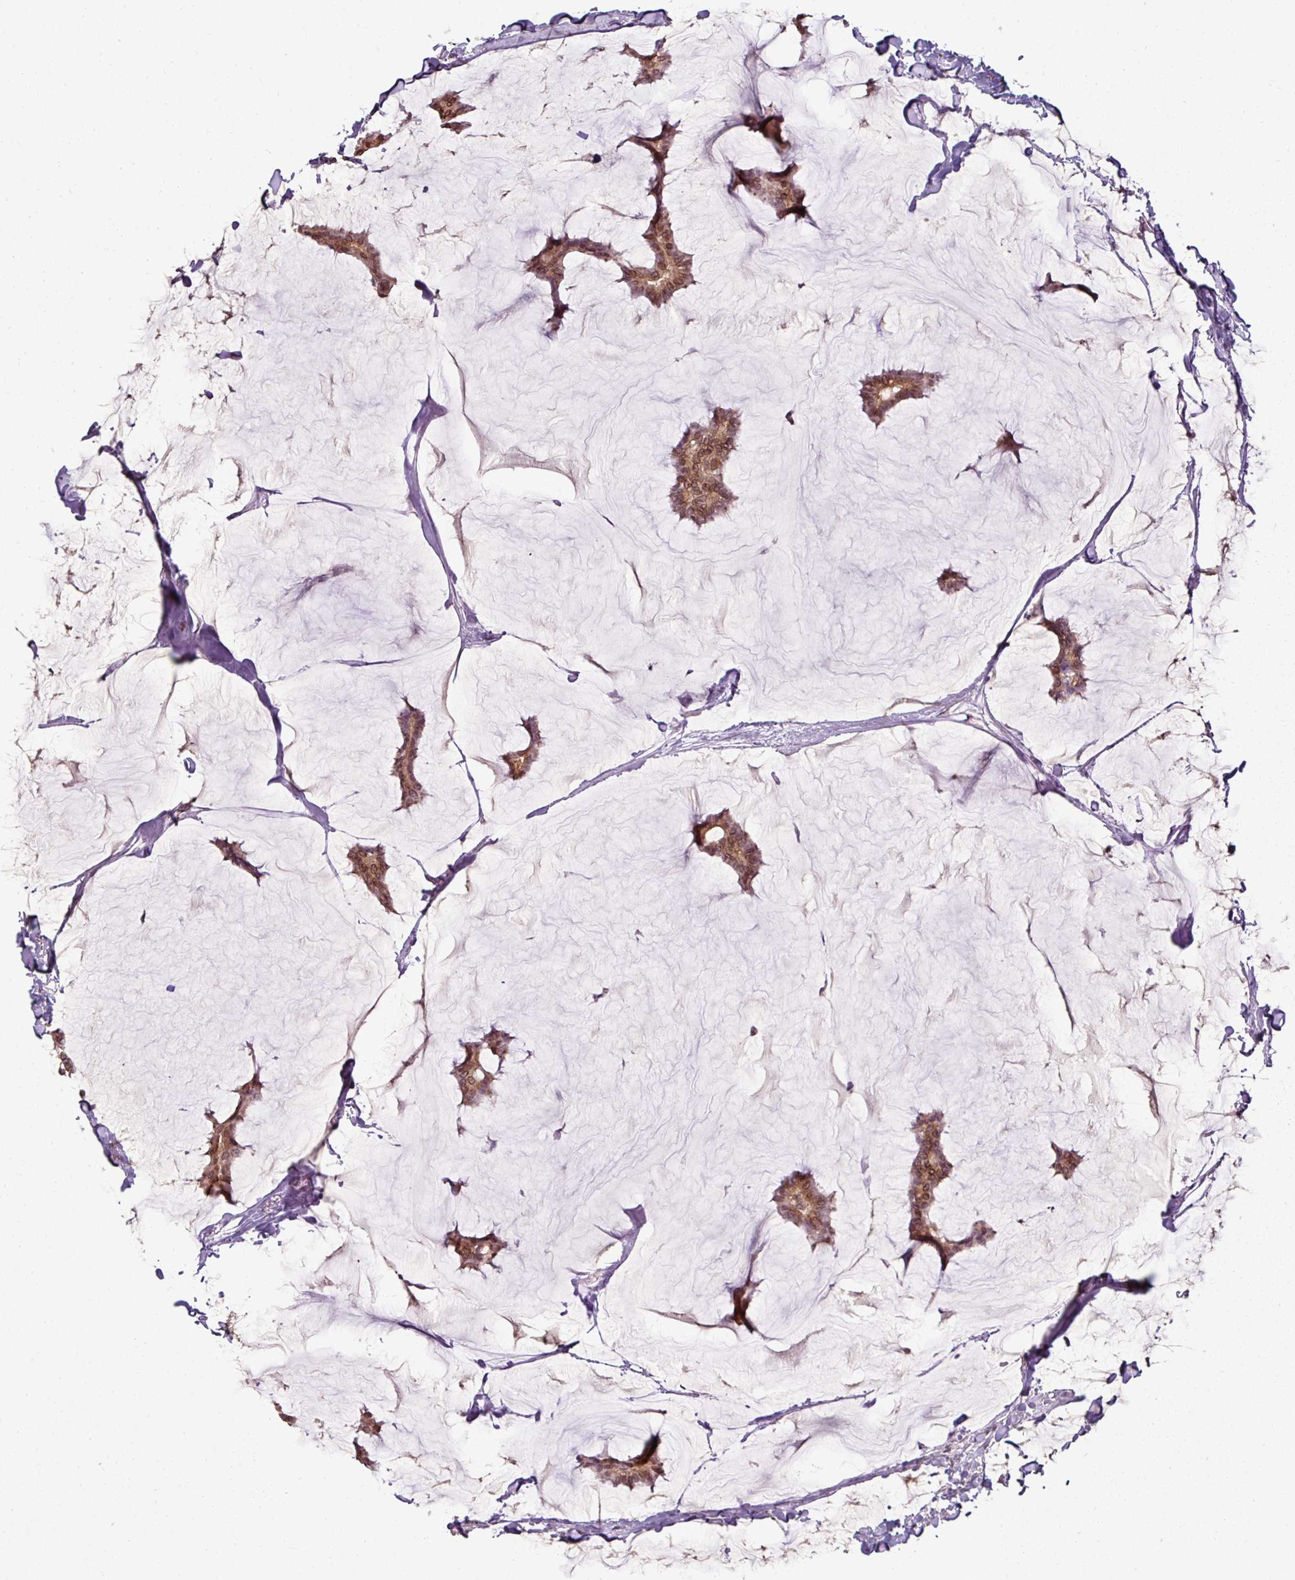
{"staining": {"intensity": "moderate", "quantity": ">75%", "location": "cytoplasmic/membranous,nuclear"}, "tissue": "breast cancer", "cell_type": "Tumor cells", "image_type": "cancer", "snomed": [{"axis": "morphology", "description": "Duct carcinoma"}, {"axis": "topography", "description": "Breast"}], "caption": "Tumor cells show medium levels of moderate cytoplasmic/membranous and nuclear expression in approximately >75% of cells in breast infiltrating ductal carcinoma.", "gene": "RANGAP1", "patient": {"sex": "female", "age": 93}}